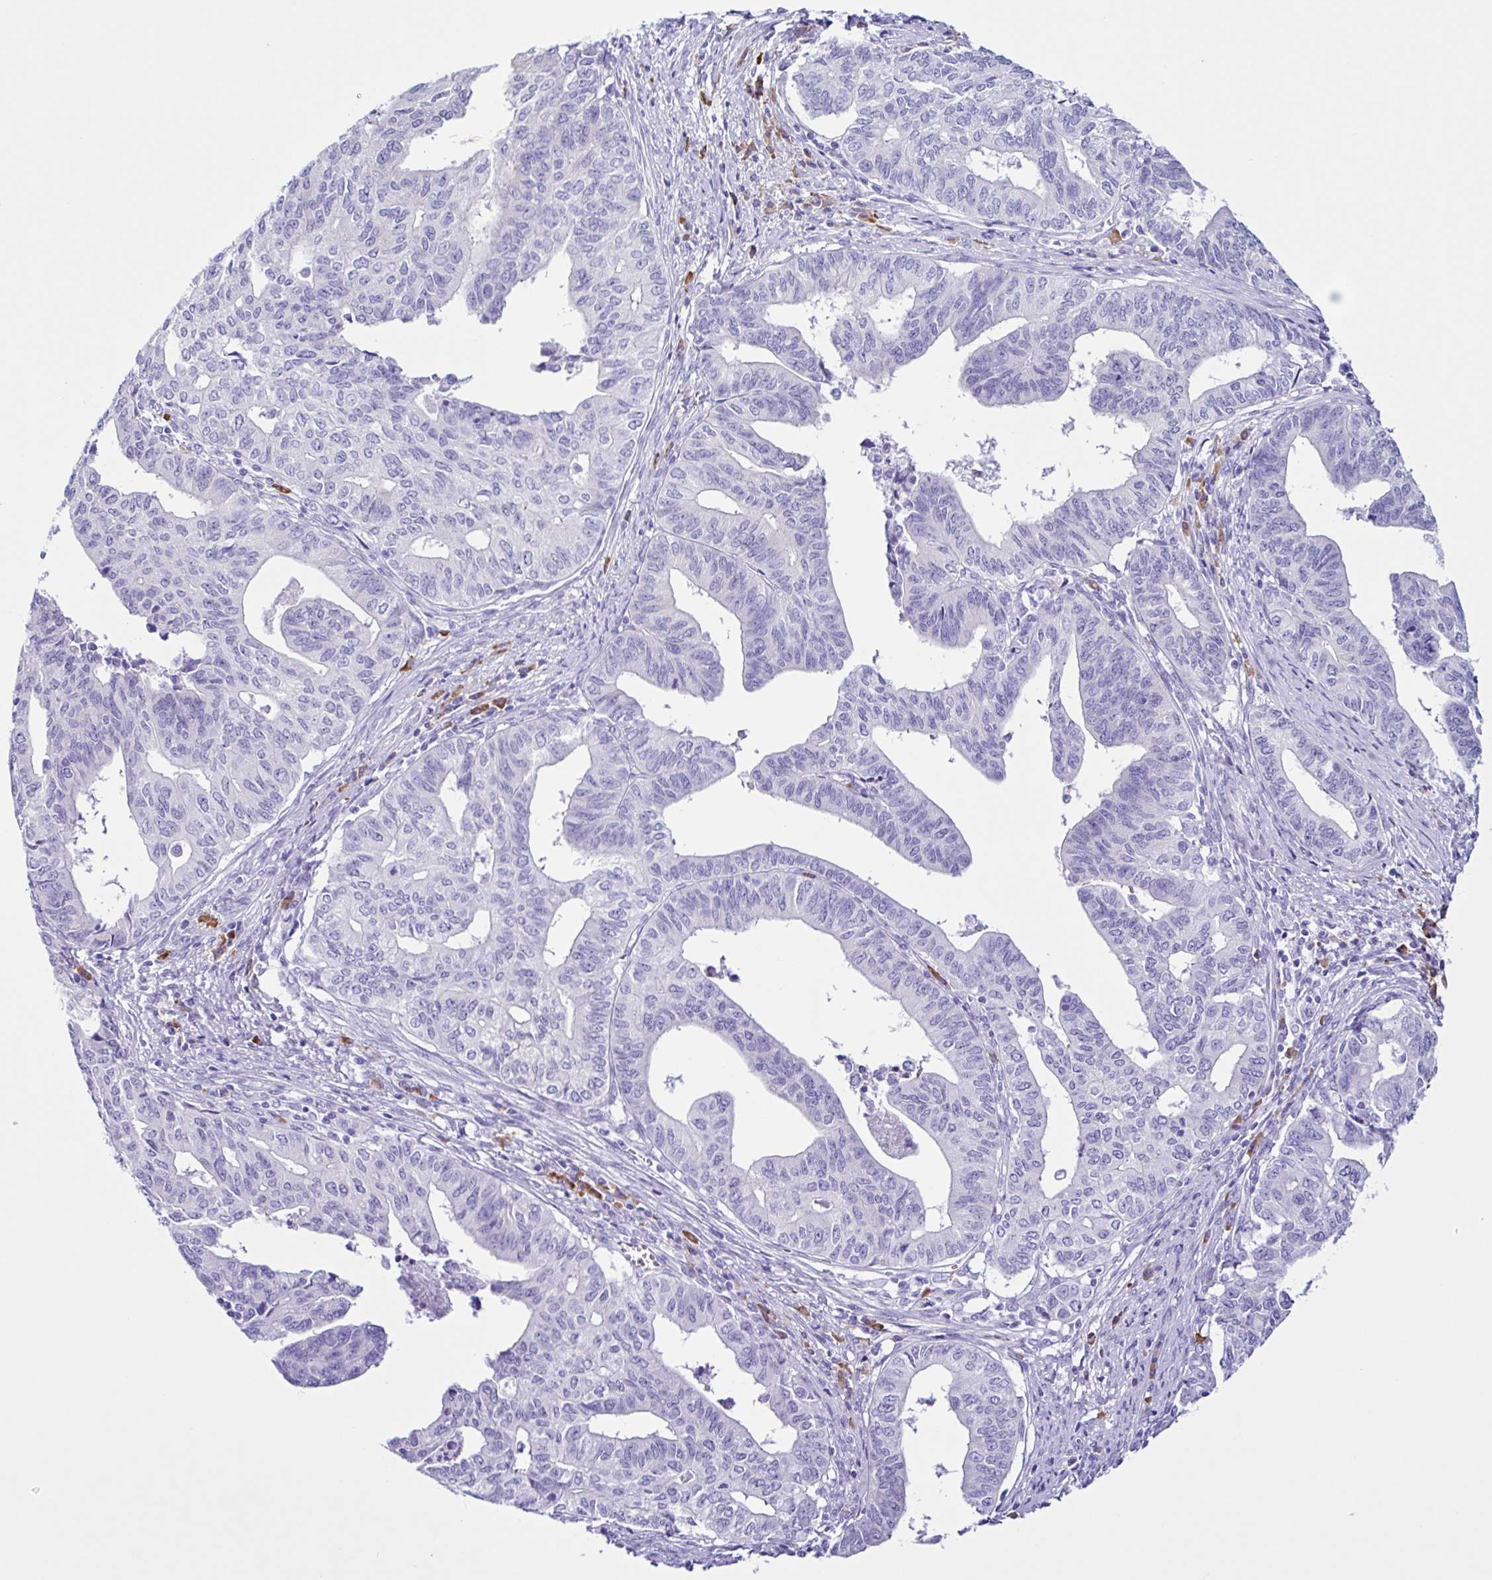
{"staining": {"intensity": "negative", "quantity": "none", "location": "none"}, "tissue": "endometrial cancer", "cell_type": "Tumor cells", "image_type": "cancer", "snomed": [{"axis": "morphology", "description": "Adenocarcinoma, NOS"}, {"axis": "topography", "description": "Endometrium"}], "caption": "An immunohistochemistry (IHC) micrograph of endometrial cancer is shown. There is no staining in tumor cells of endometrial cancer.", "gene": "PIGF", "patient": {"sex": "female", "age": 65}}